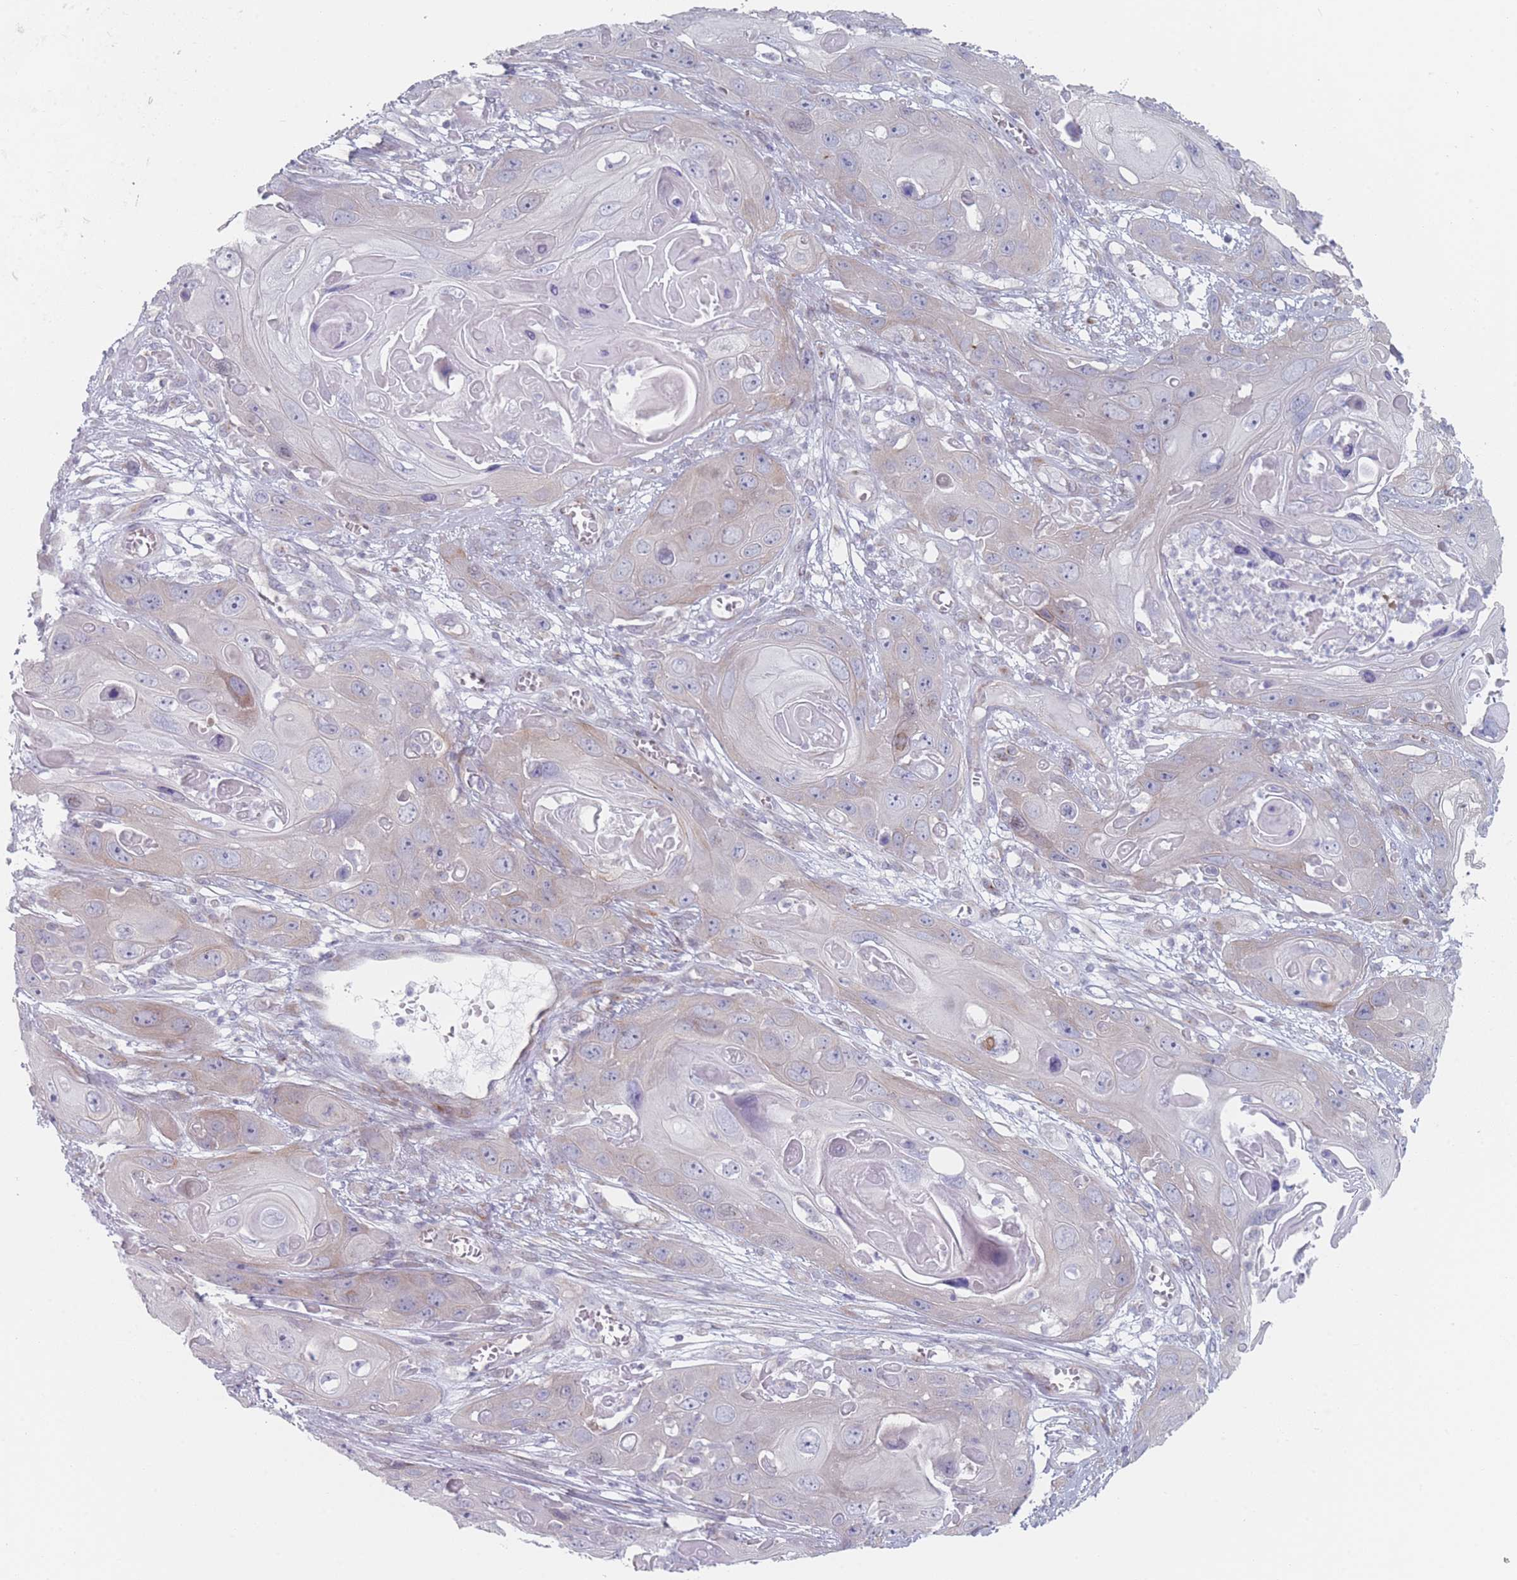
{"staining": {"intensity": "weak", "quantity": "<25%", "location": "cytoplasmic/membranous"}, "tissue": "skin cancer", "cell_type": "Tumor cells", "image_type": "cancer", "snomed": [{"axis": "morphology", "description": "Squamous cell carcinoma, NOS"}, {"axis": "topography", "description": "Skin"}], "caption": "Immunohistochemistry (IHC) of skin cancer exhibits no positivity in tumor cells. (IHC, brightfield microscopy, high magnification).", "gene": "RNF4", "patient": {"sex": "male", "age": 55}}